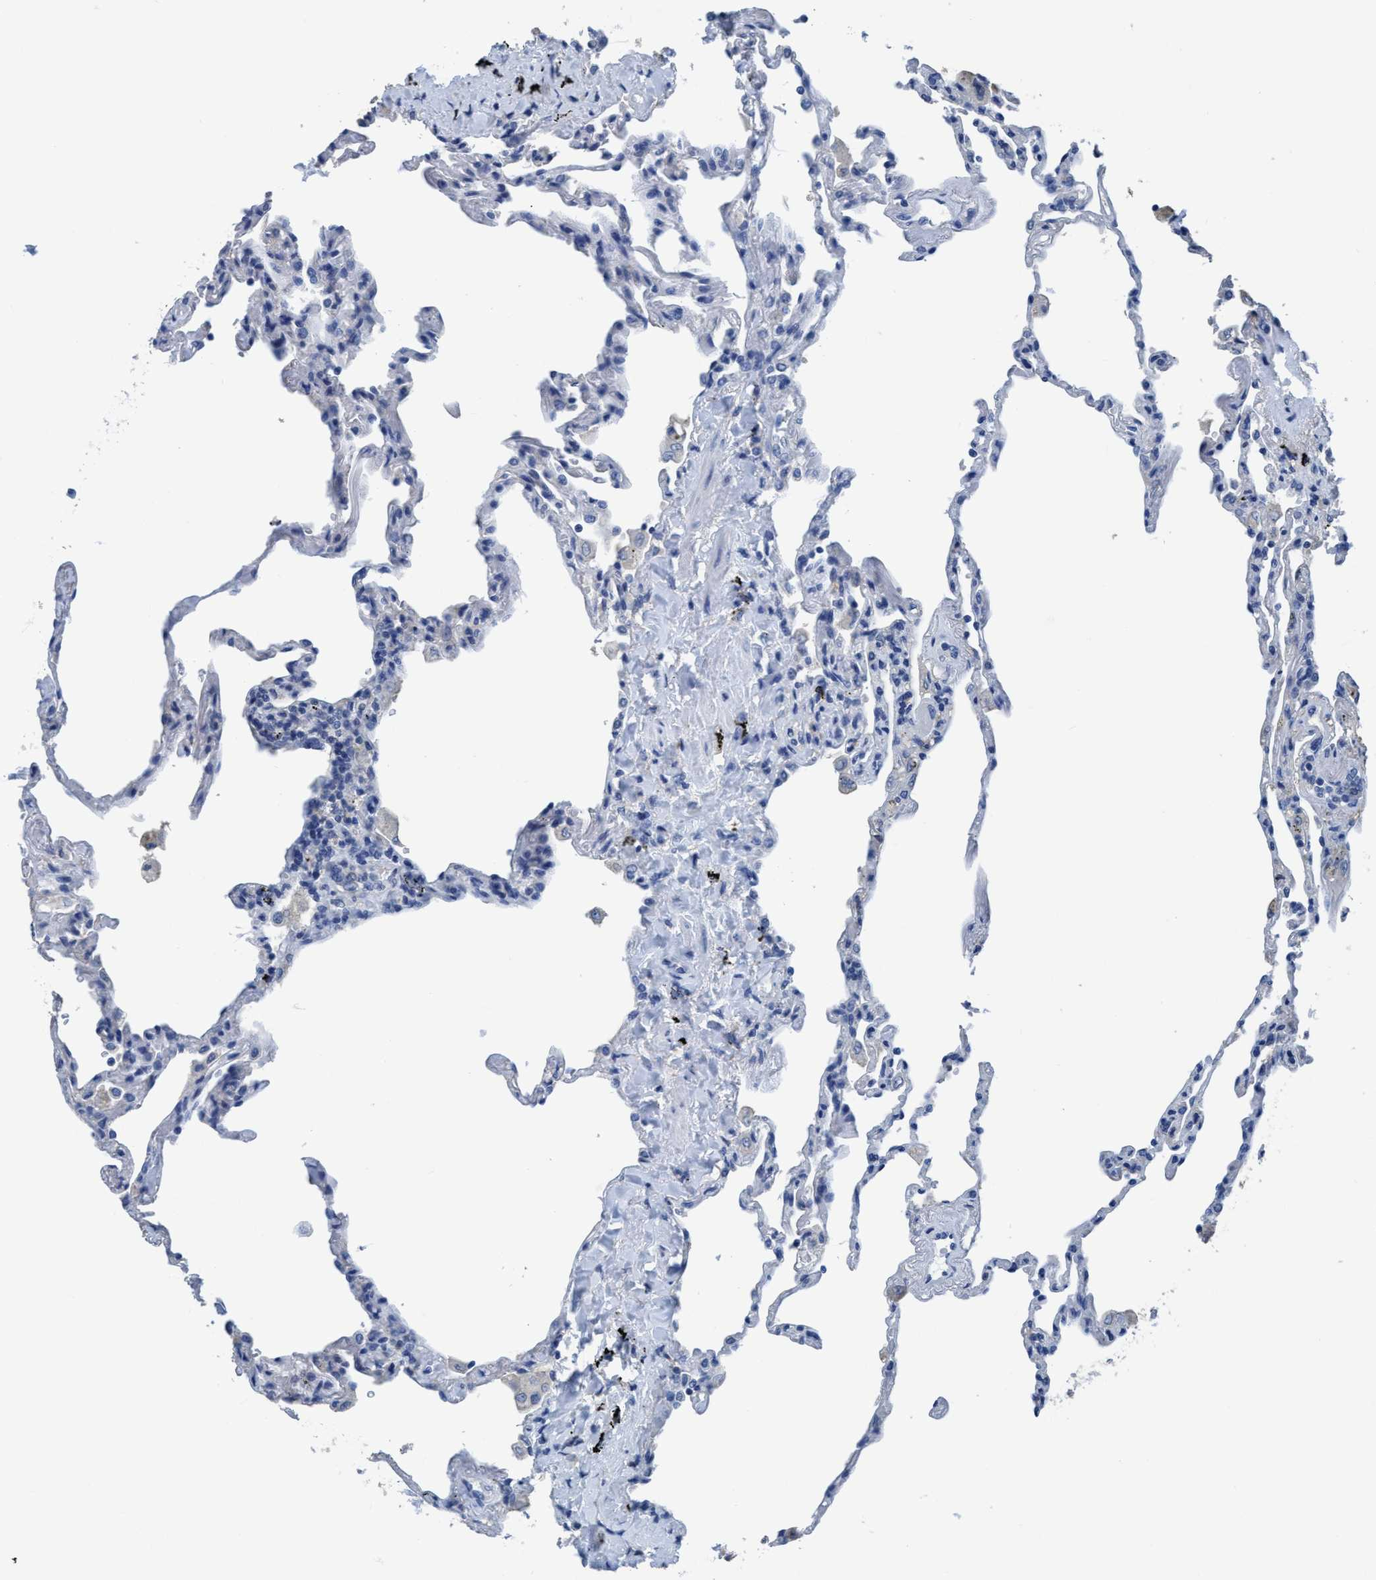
{"staining": {"intensity": "negative", "quantity": "none", "location": "none"}, "tissue": "lung", "cell_type": "Alveolar cells", "image_type": "normal", "snomed": [{"axis": "morphology", "description": "Normal tissue, NOS"}, {"axis": "topography", "description": "Lung"}], "caption": "An image of human lung is negative for staining in alveolar cells. (DAB (3,3'-diaminobenzidine) immunohistochemistry (IHC) visualized using brightfield microscopy, high magnification).", "gene": "DNAI1", "patient": {"sex": "male", "age": 59}}